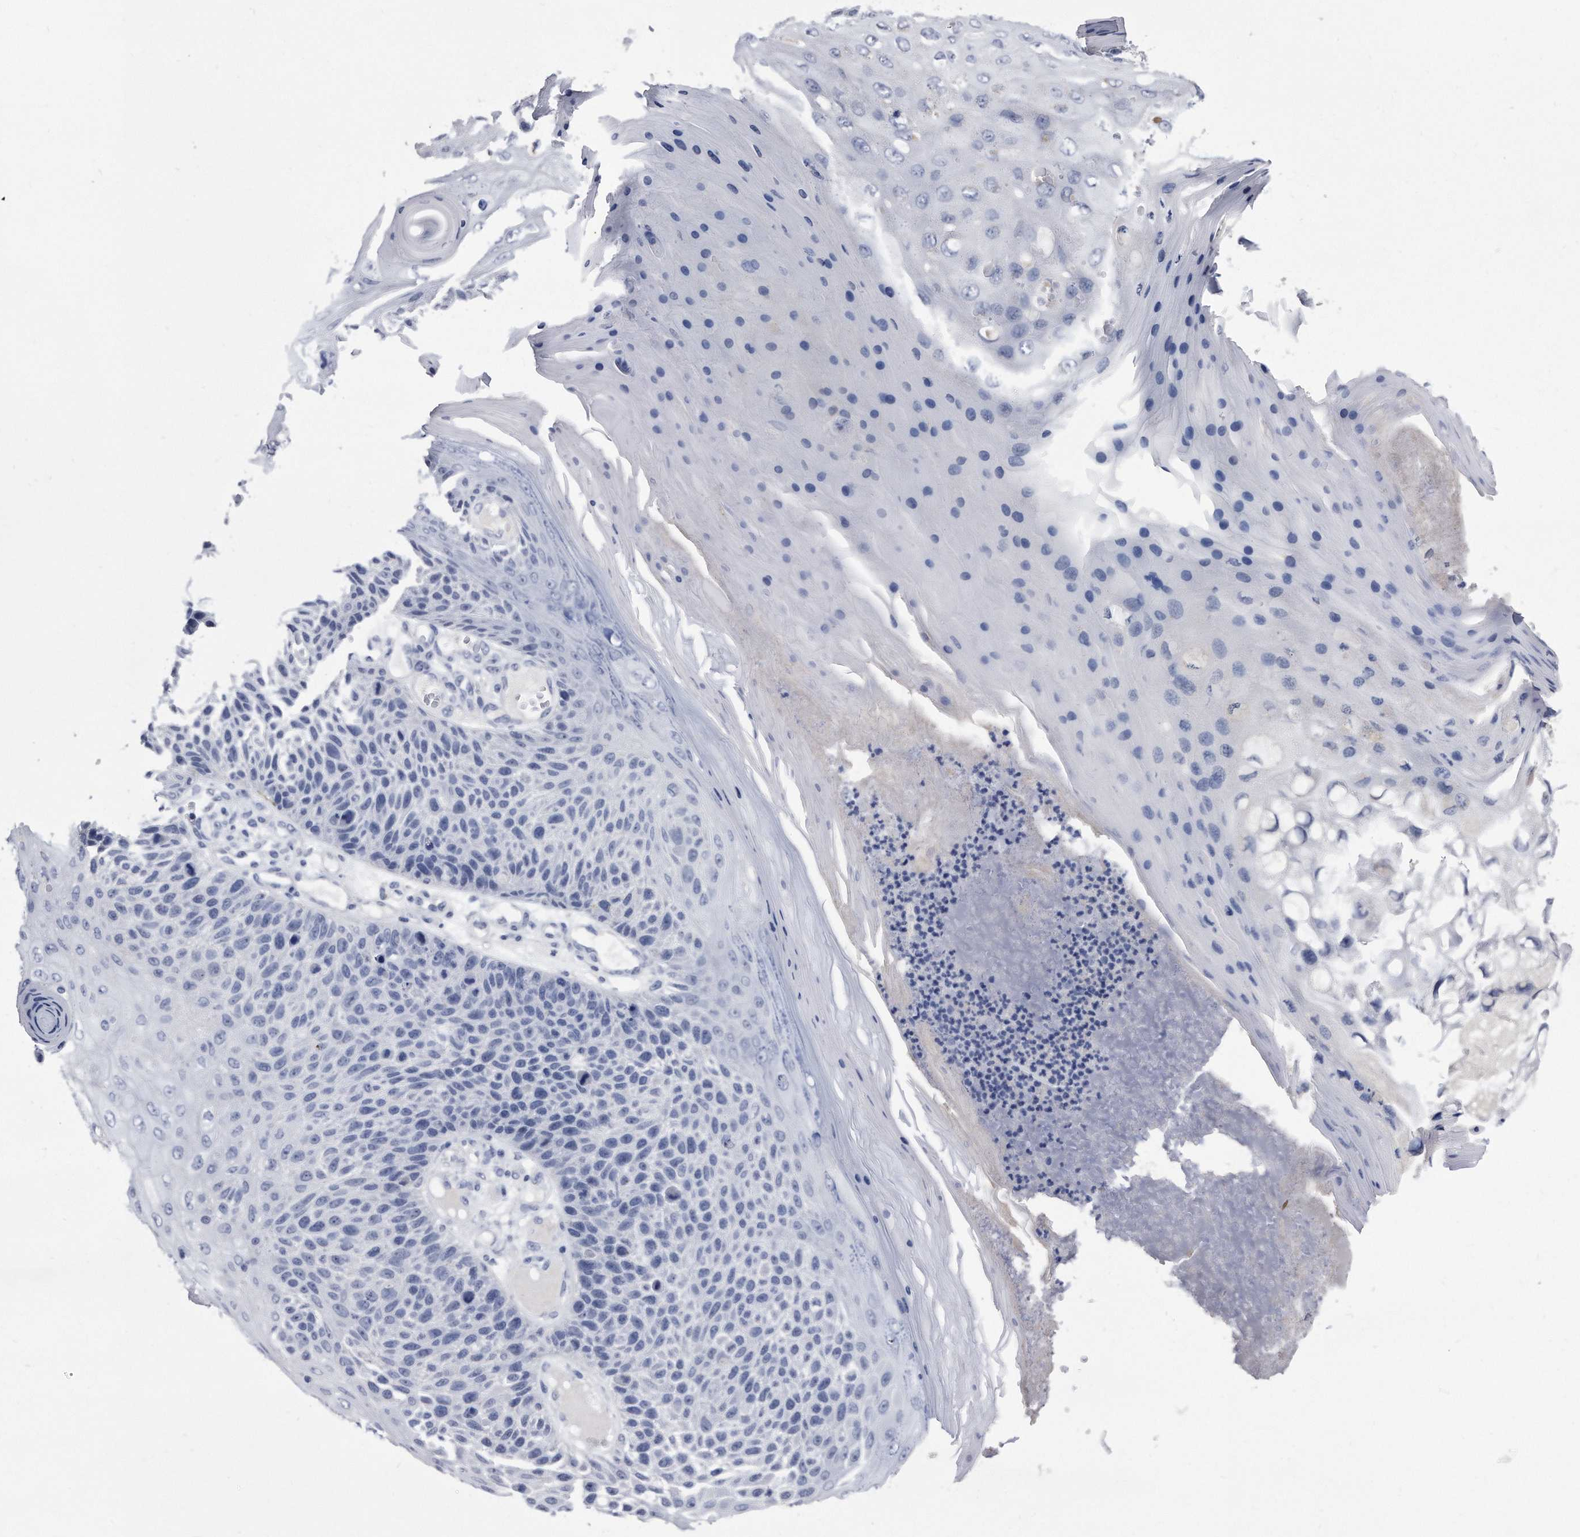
{"staining": {"intensity": "negative", "quantity": "none", "location": "none"}, "tissue": "skin cancer", "cell_type": "Tumor cells", "image_type": "cancer", "snomed": [{"axis": "morphology", "description": "Squamous cell carcinoma, NOS"}, {"axis": "topography", "description": "Skin"}], "caption": "This histopathology image is of squamous cell carcinoma (skin) stained with IHC to label a protein in brown with the nuclei are counter-stained blue. There is no expression in tumor cells.", "gene": "KCTD8", "patient": {"sex": "female", "age": 88}}